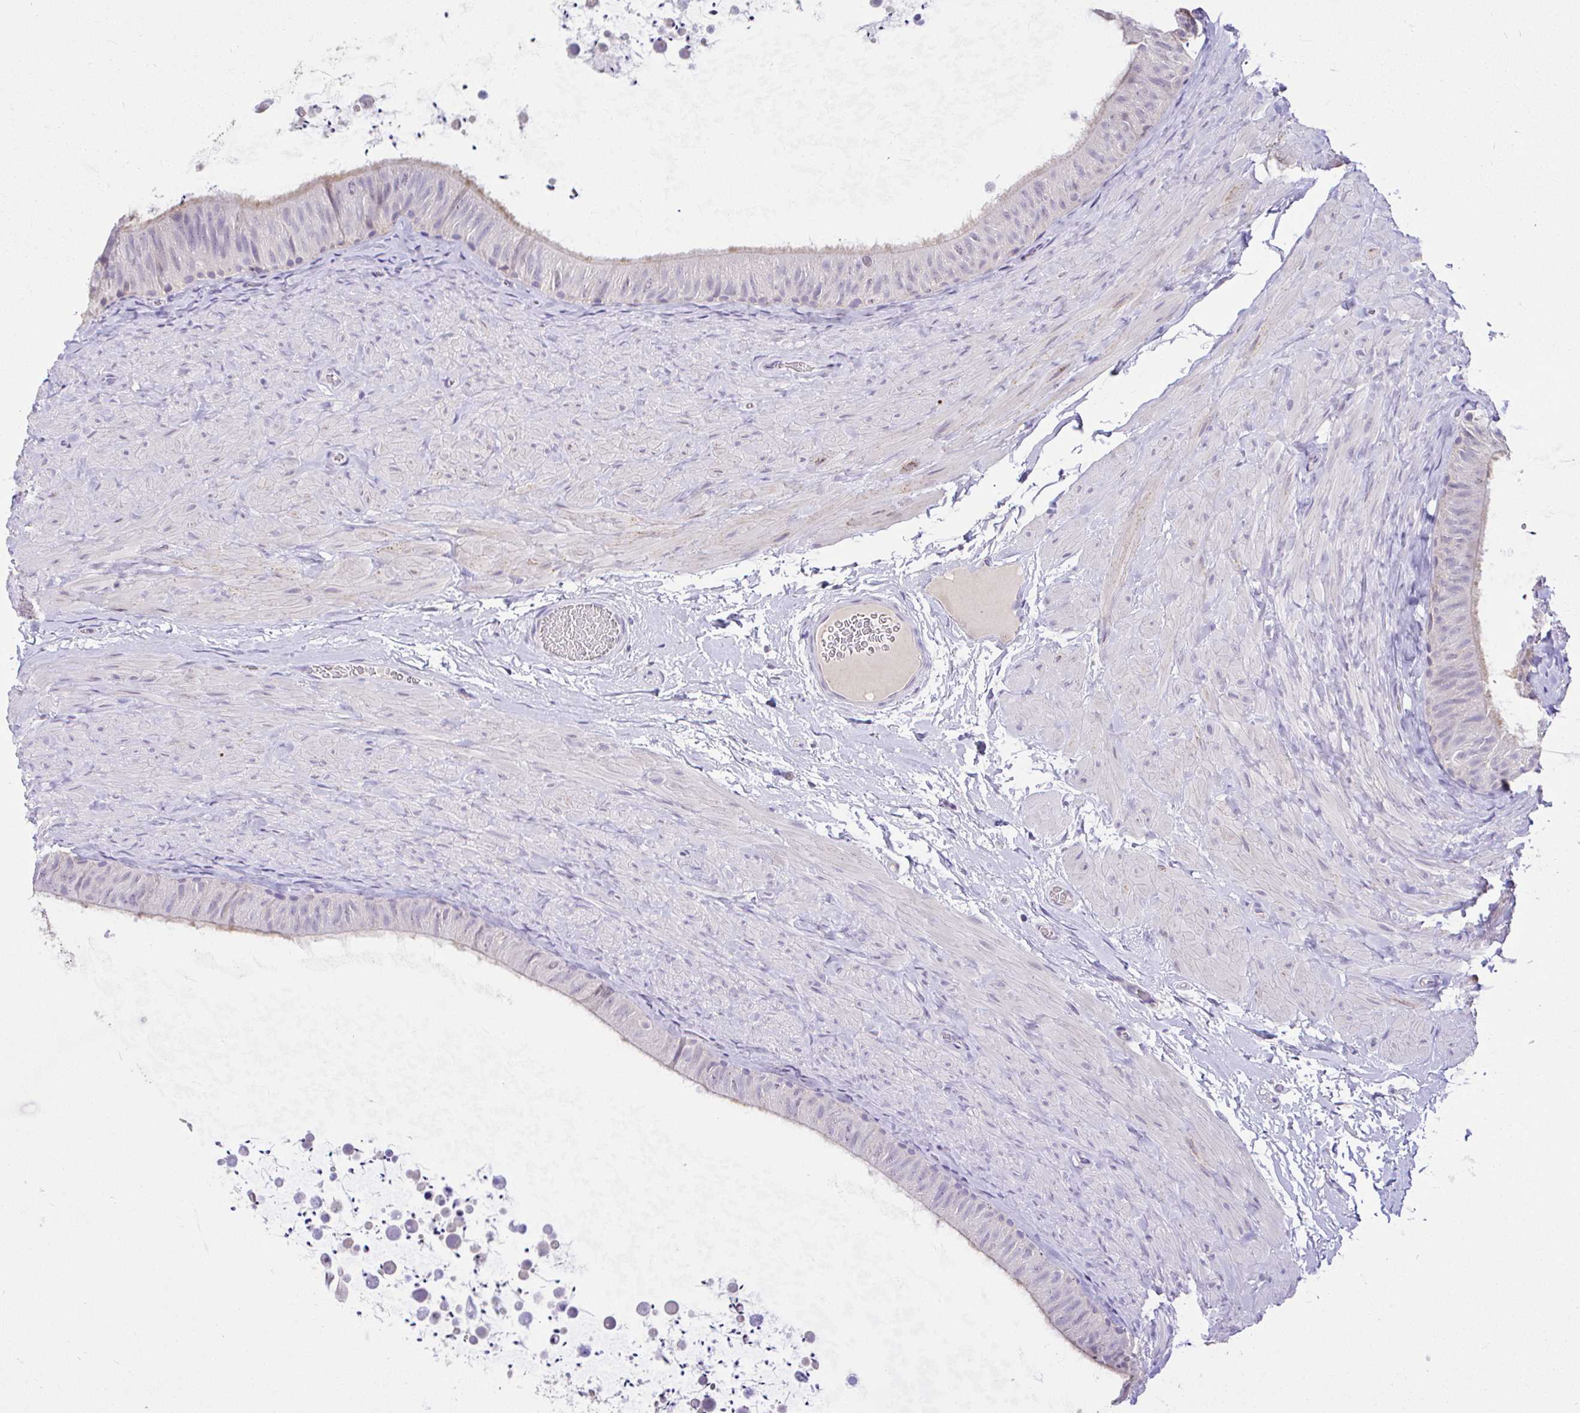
{"staining": {"intensity": "negative", "quantity": "none", "location": "none"}, "tissue": "epididymis", "cell_type": "Glandular cells", "image_type": "normal", "snomed": [{"axis": "morphology", "description": "Normal tissue, NOS"}, {"axis": "topography", "description": "Epididymis, spermatic cord, NOS"}, {"axis": "topography", "description": "Epididymis"}], "caption": "The immunohistochemistry (IHC) image has no significant positivity in glandular cells of epididymis.", "gene": "CTU1", "patient": {"sex": "male", "age": 31}}